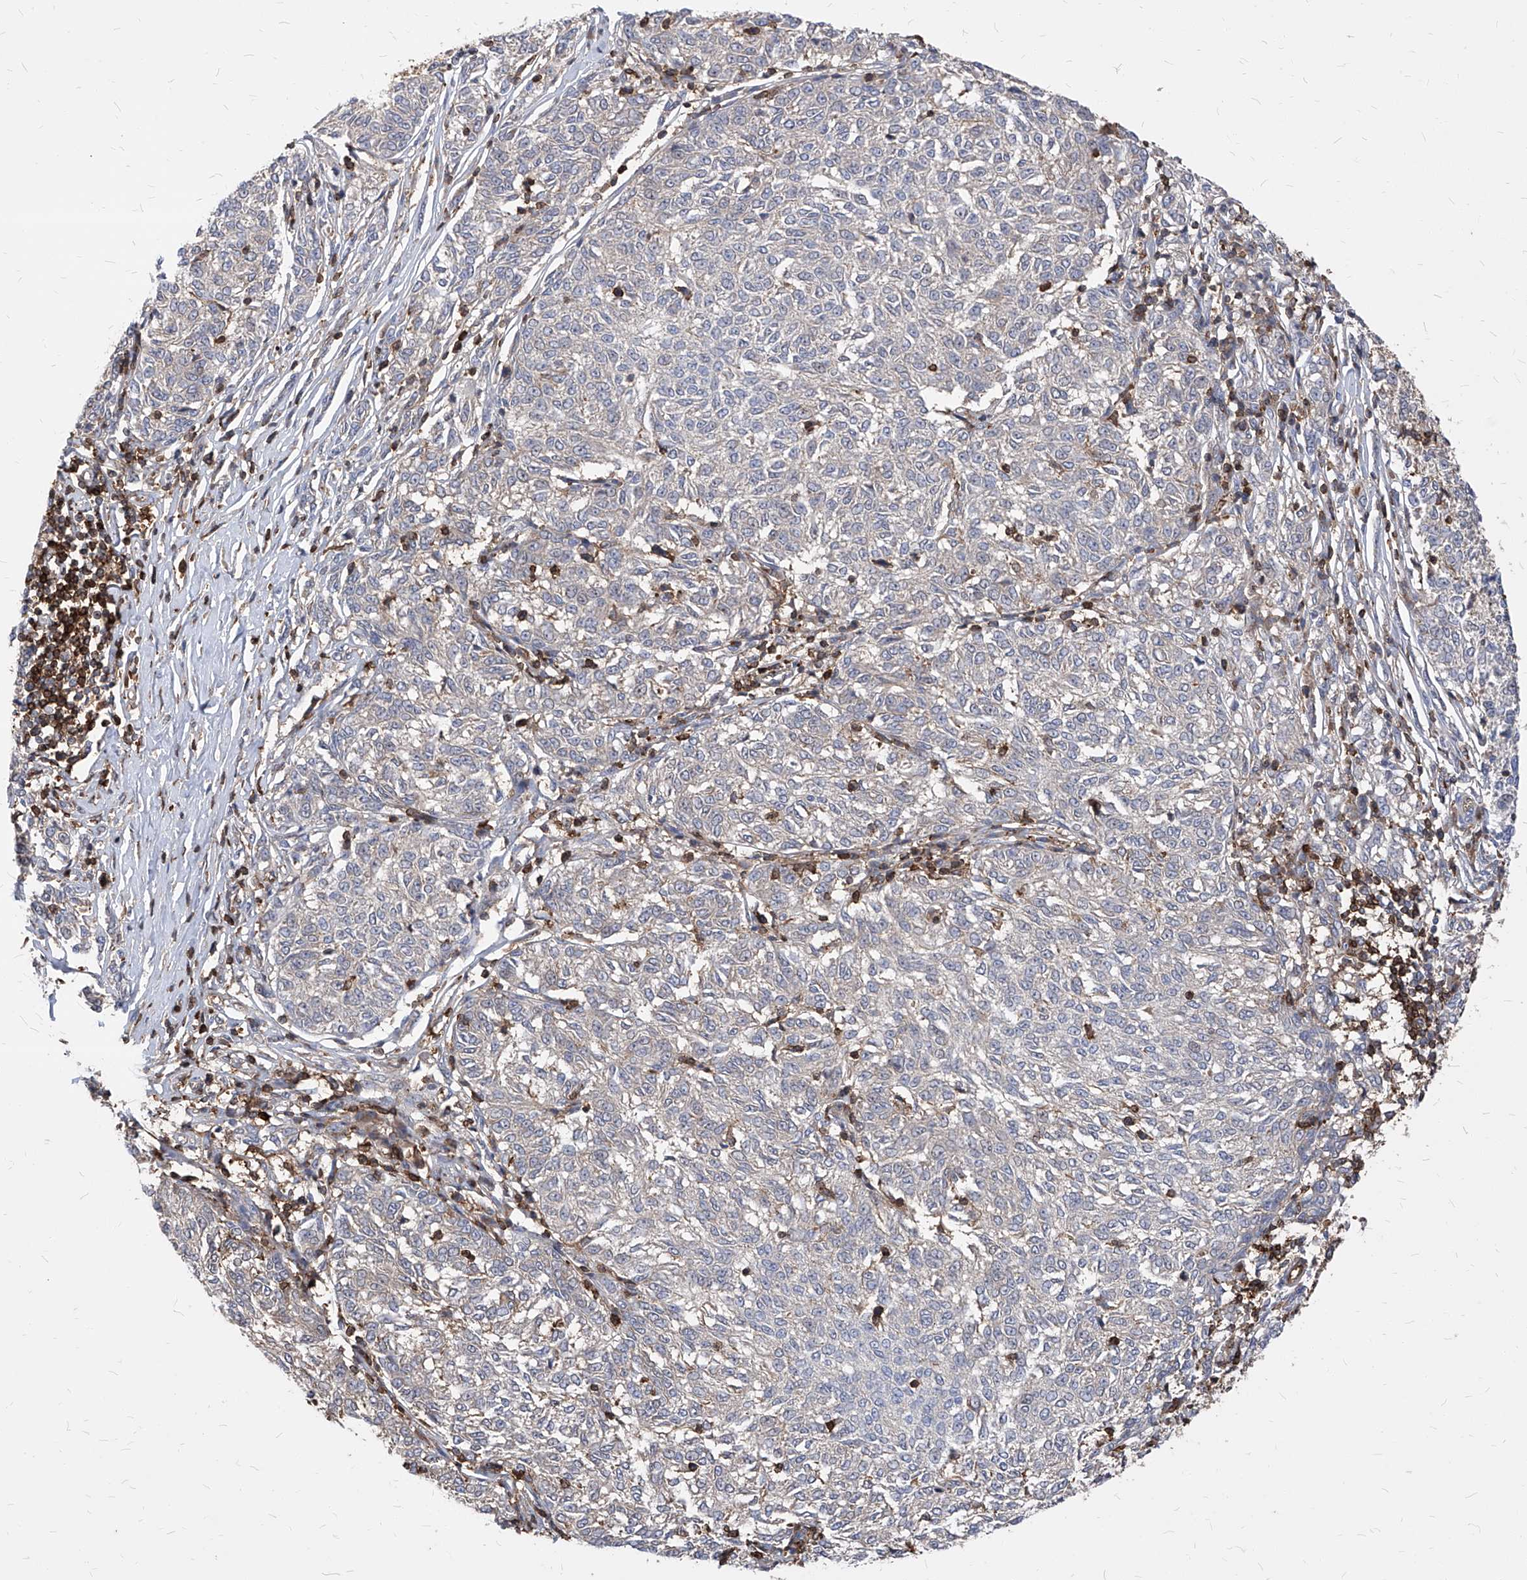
{"staining": {"intensity": "negative", "quantity": "none", "location": "none"}, "tissue": "melanoma", "cell_type": "Tumor cells", "image_type": "cancer", "snomed": [{"axis": "morphology", "description": "Malignant melanoma, NOS"}, {"axis": "topography", "description": "Skin"}], "caption": "An IHC image of melanoma is shown. There is no staining in tumor cells of melanoma.", "gene": "ABRACL", "patient": {"sex": "female", "age": 72}}